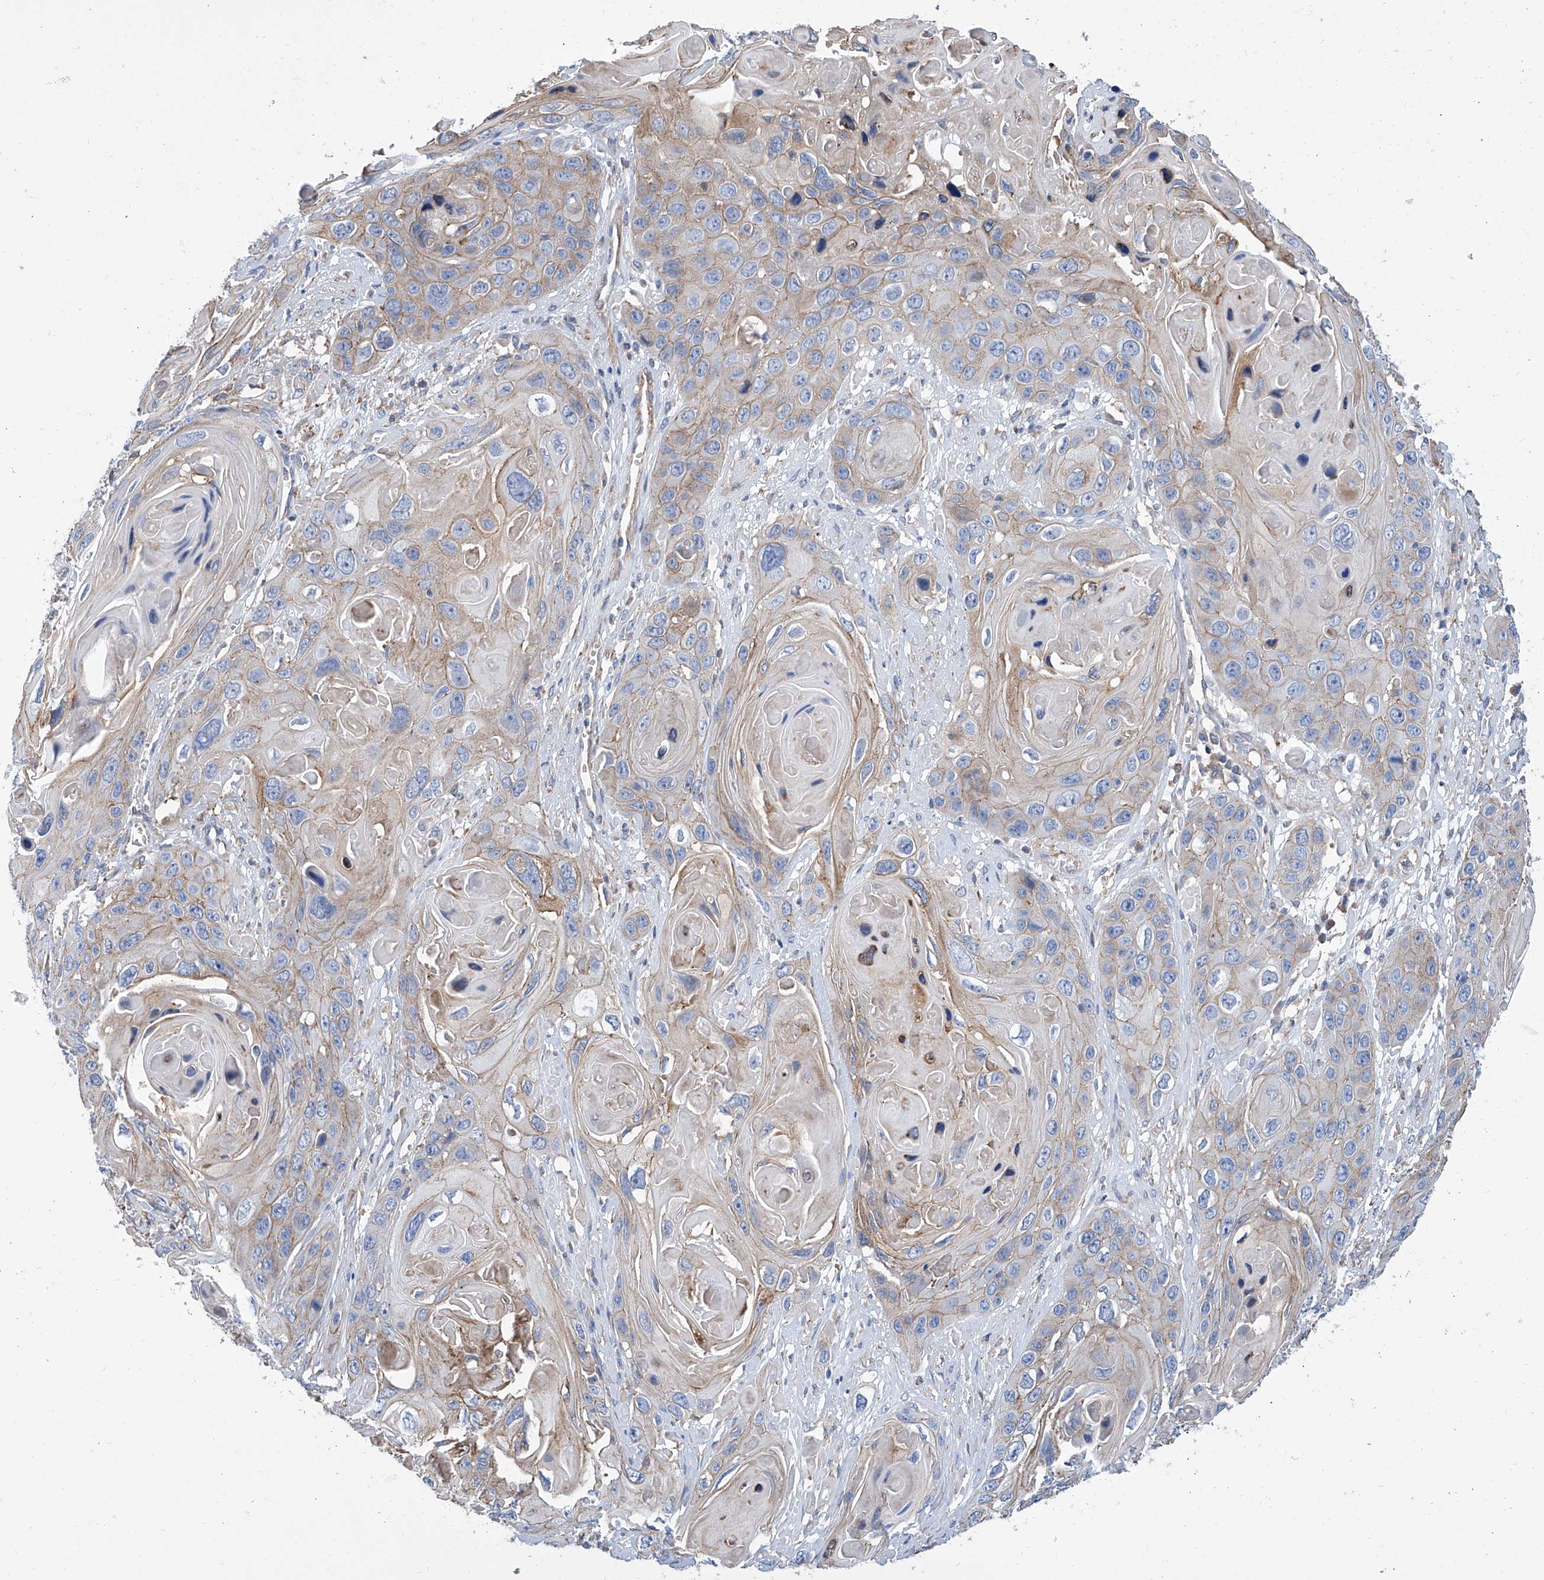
{"staining": {"intensity": "weak", "quantity": "25%-75%", "location": "cytoplasmic/membranous"}, "tissue": "skin cancer", "cell_type": "Tumor cells", "image_type": "cancer", "snomed": [{"axis": "morphology", "description": "Squamous cell carcinoma, NOS"}, {"axis": "topography", "description": "Skin"}], "caption": "Weak cytoplasmic/membranous staining for a protein is appreciated in approximately 25%-75% of tumor cells of squamous cell carcinoma (skin) using immunohistochemistry.", "gene": "GPT", "patient": {"sex": "male", "age": 55}}